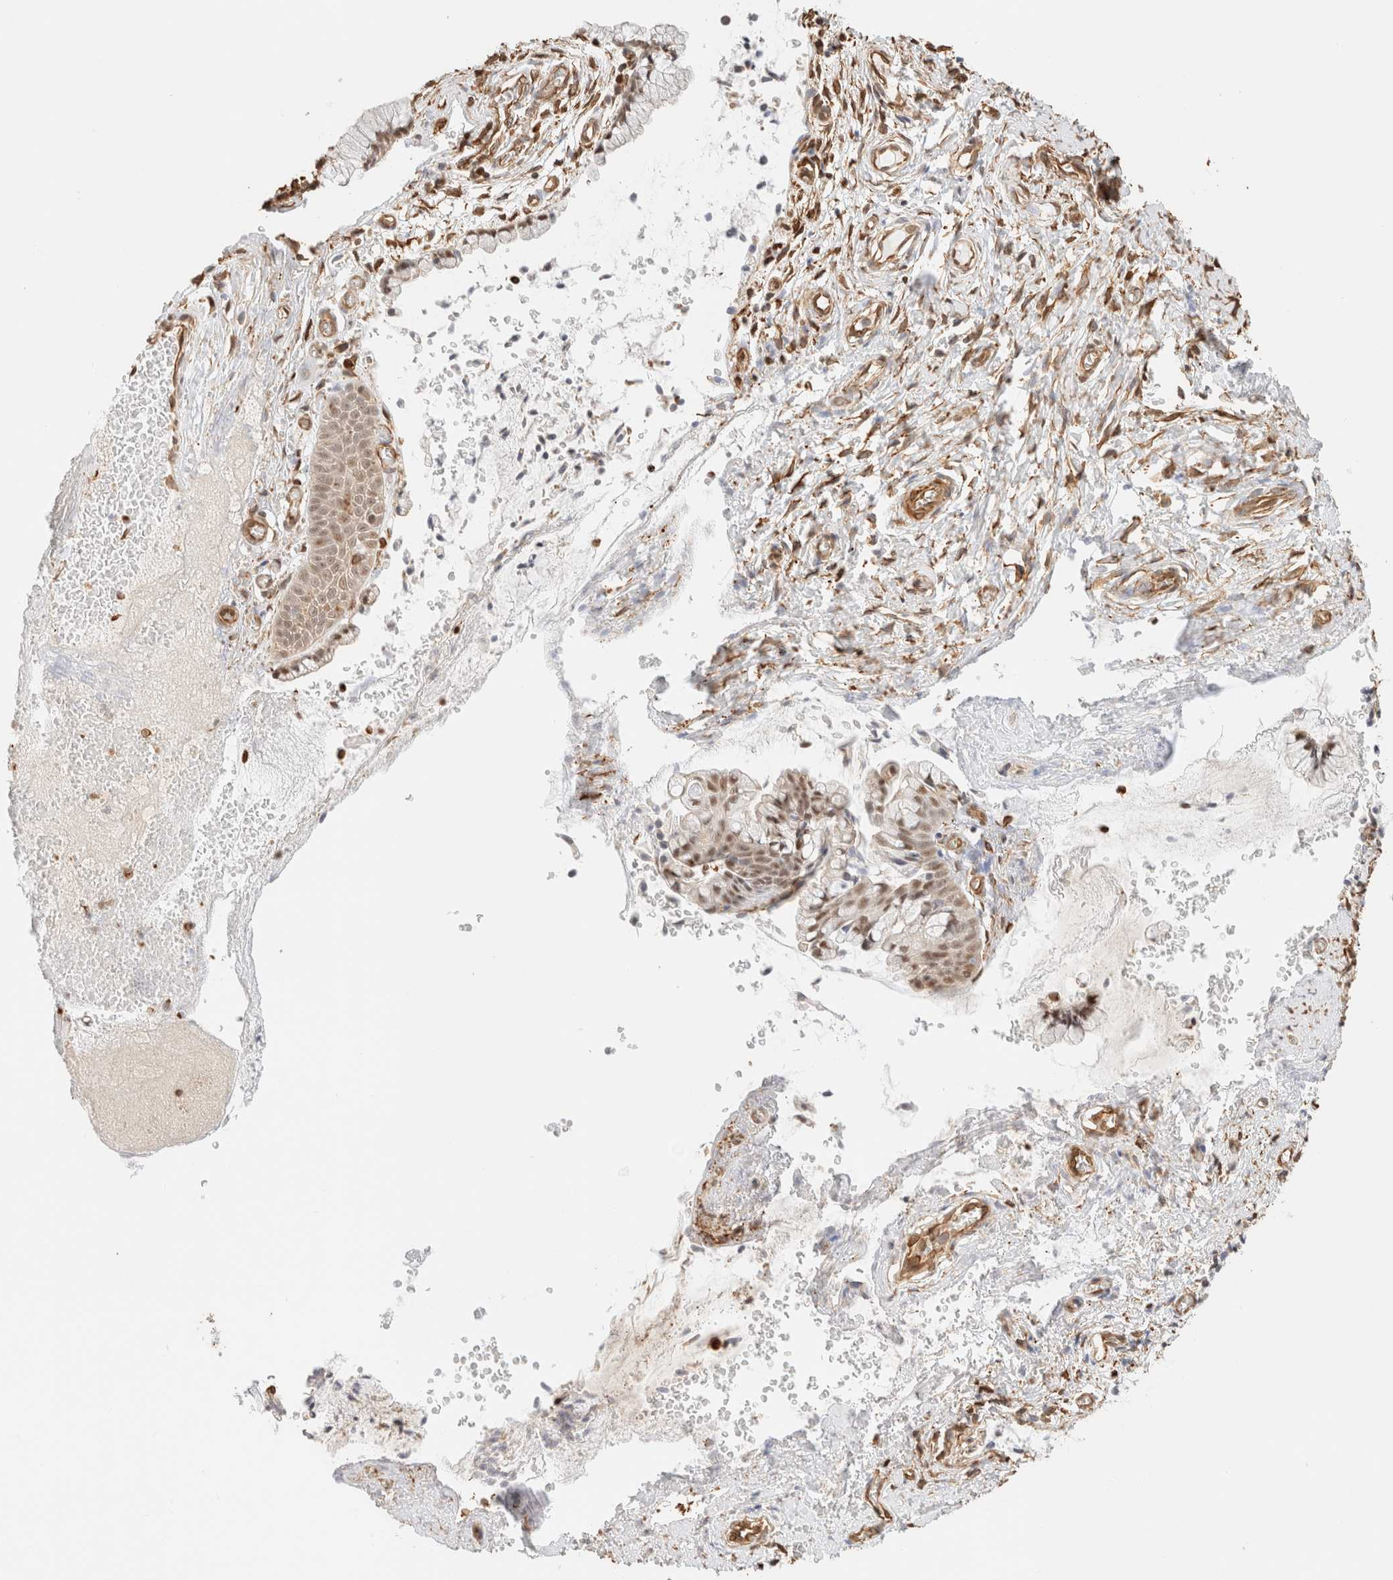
{"staining": {"intensity": "moderate", "quantity": ">75%", "location": "nuclear"}, "tissue": "cervix", "cell_type": "Glandular cells", "image_type": "normal", "snomed": [{"axis": "morphology", "description": "Normal tissue, NOS"}, {"axis": "topography", "description": "Cervix"}], "caption": "Human cervix stained with a brown dye shows moderate nuclear positive positivity in approximately >75% of glandular cells.", "gene": "ARID5A", "patient": {"sex": "female", "age": 55}}